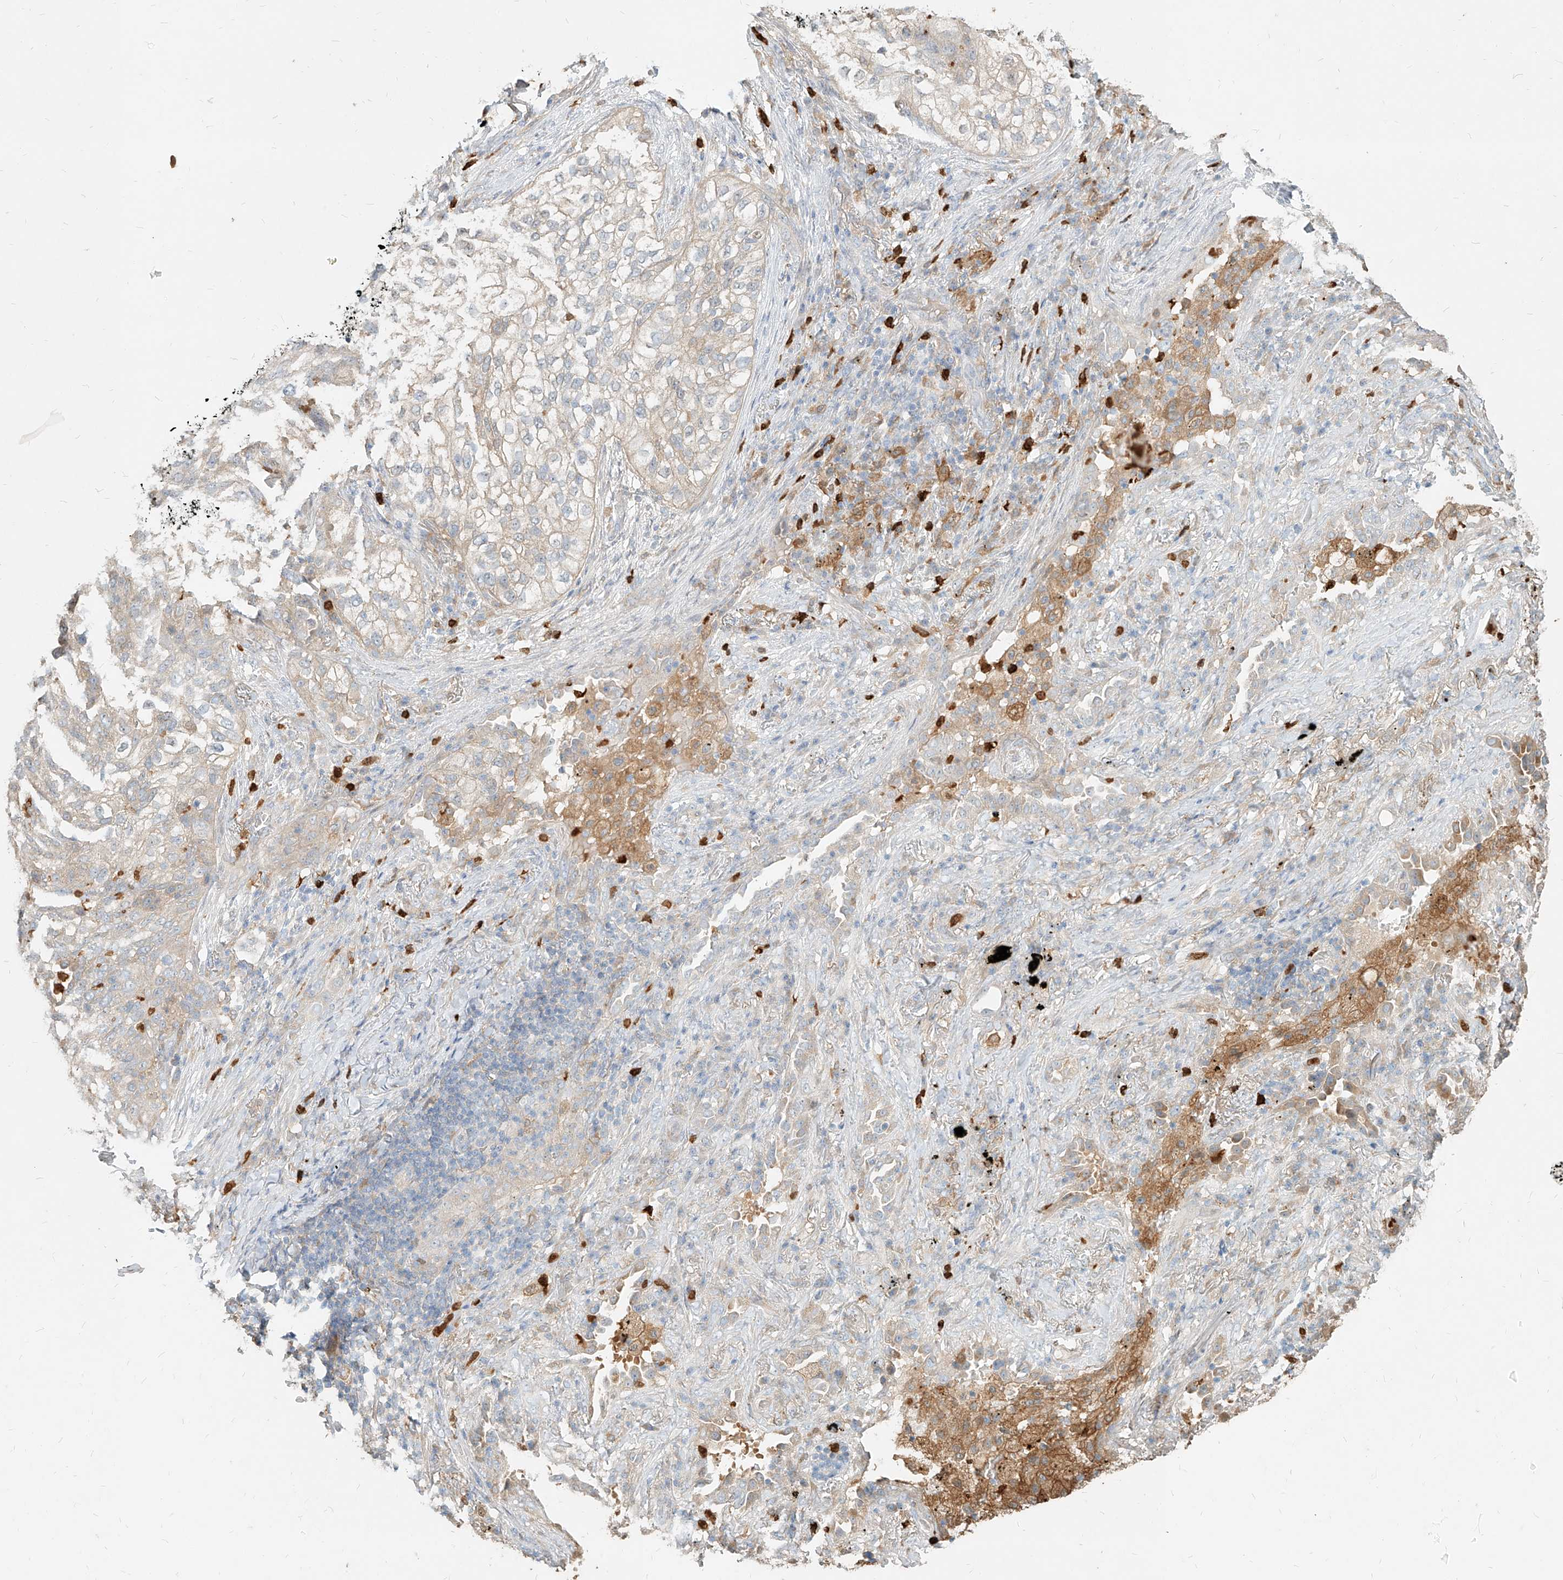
{"staining": {"intensity": "negative", "quantity": "none", "location": "none"}, "tissue": "lung cancer", "cell_type": "Tumor cells", "image_type": "cancer", "snomed": [{"axis": "morphology", "description": "Squamous cell carcinoma, NOS"}, {"axis": "topography", "description": "Lung"}], "caption": "This is an IHC image of human lung cancer. There is no expression in tumor cells.", "gene": "PGD", "patient": {"sex": "female", "age": 63}}